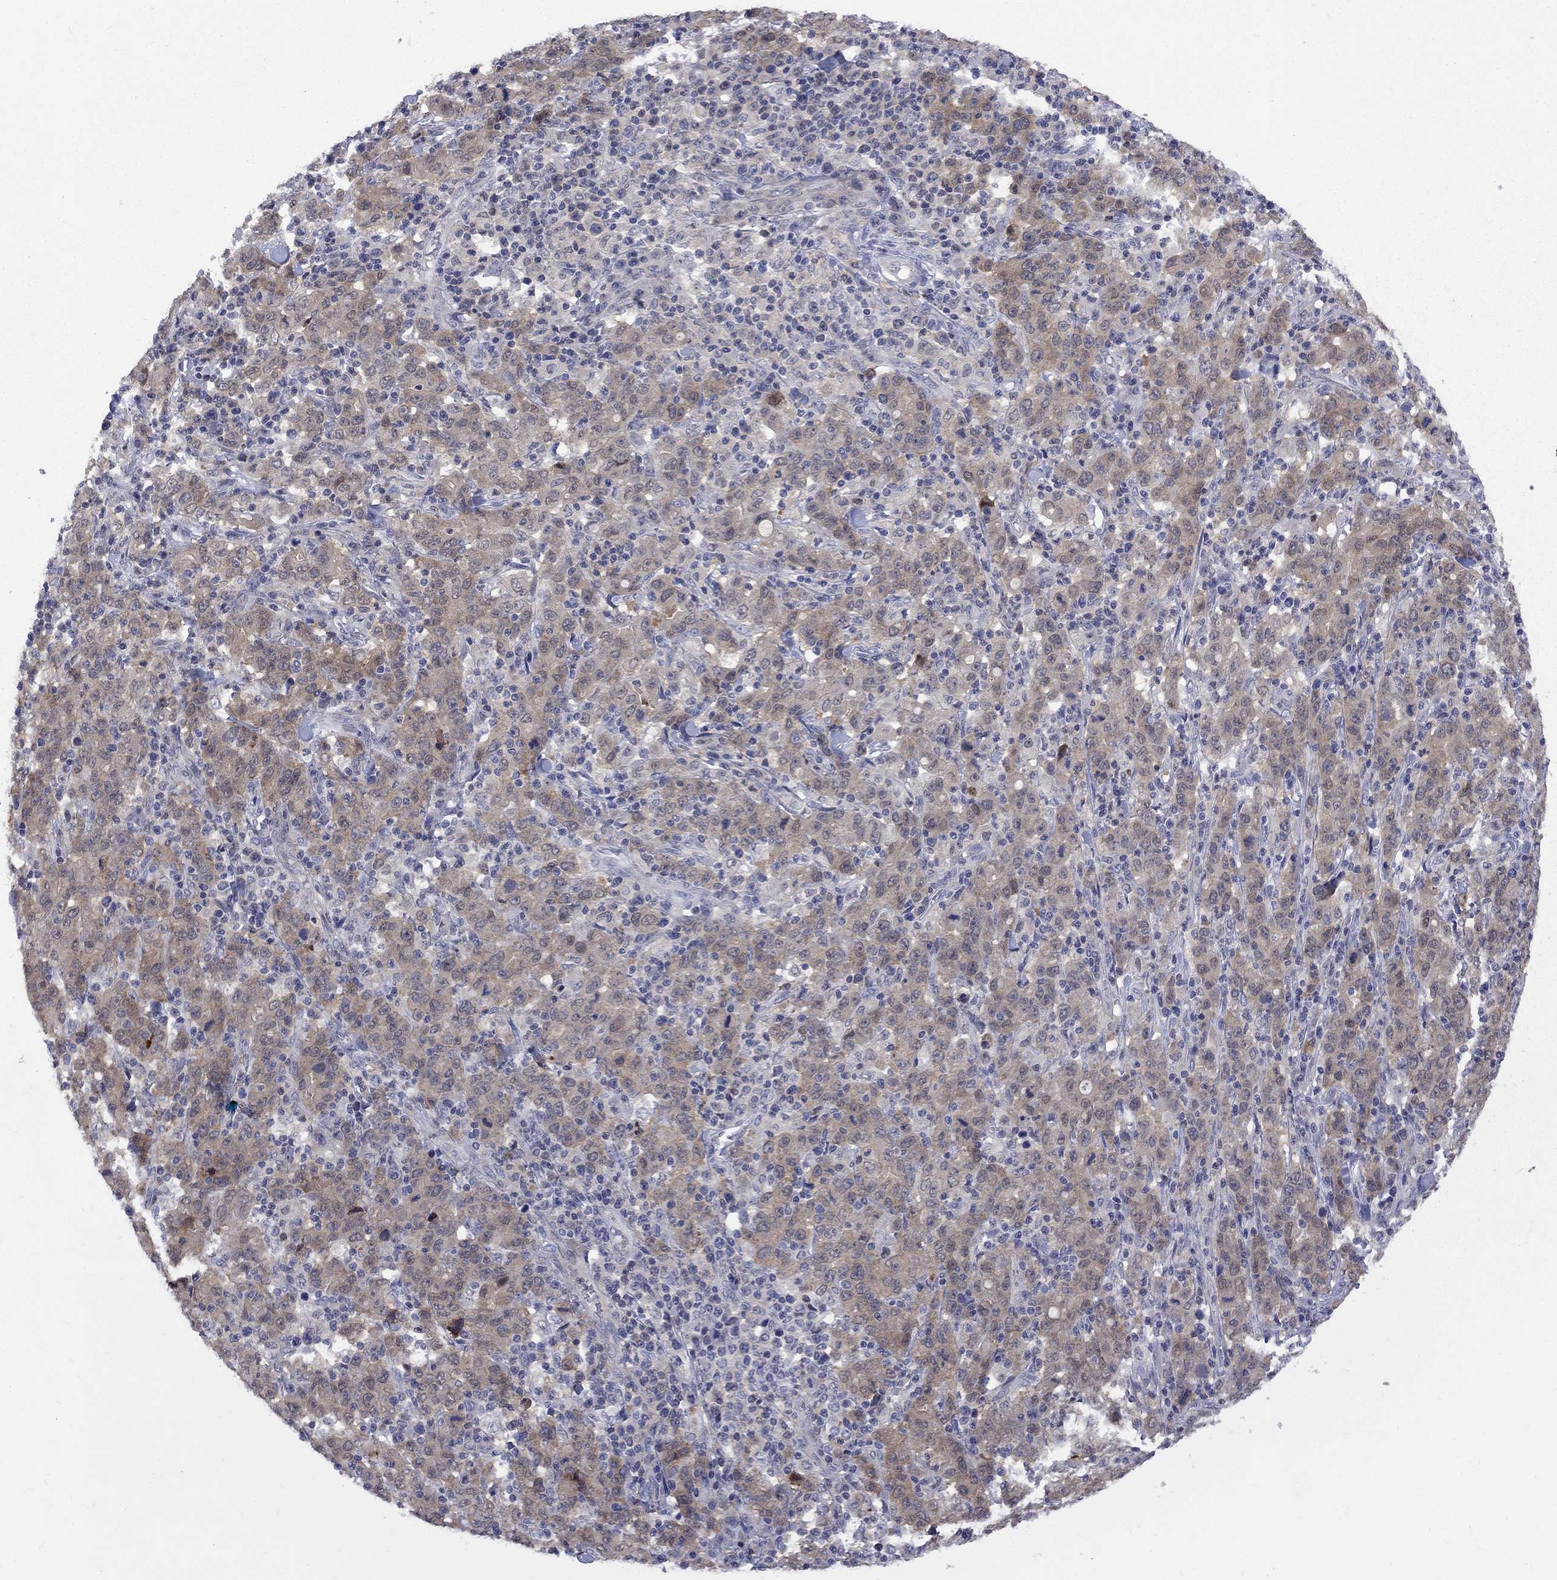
{"staining": {"intensity": "weak", "quantity": "25%-75%", "location": "cytoplasmic/membranous"}, "tissue": "stomach cancer", "cell_type": "Tumor cells", "image_type": "cancer", "snomed": [{"axis": "morphology", "description": "Adenocarcinoma, NOS"}, {"axis": "topography", "description": "Stomach, upper"}], "caption": "IHC (DAB (3,3'-diaminobenzidine)) staining of human stomach adenocarcinoma displays weak cytoplasmic/membranous protein positivity in about 25%-75% of tumor cells.", "gene": "HKDC1", "patient": {"sex": "male", "age": 69}}